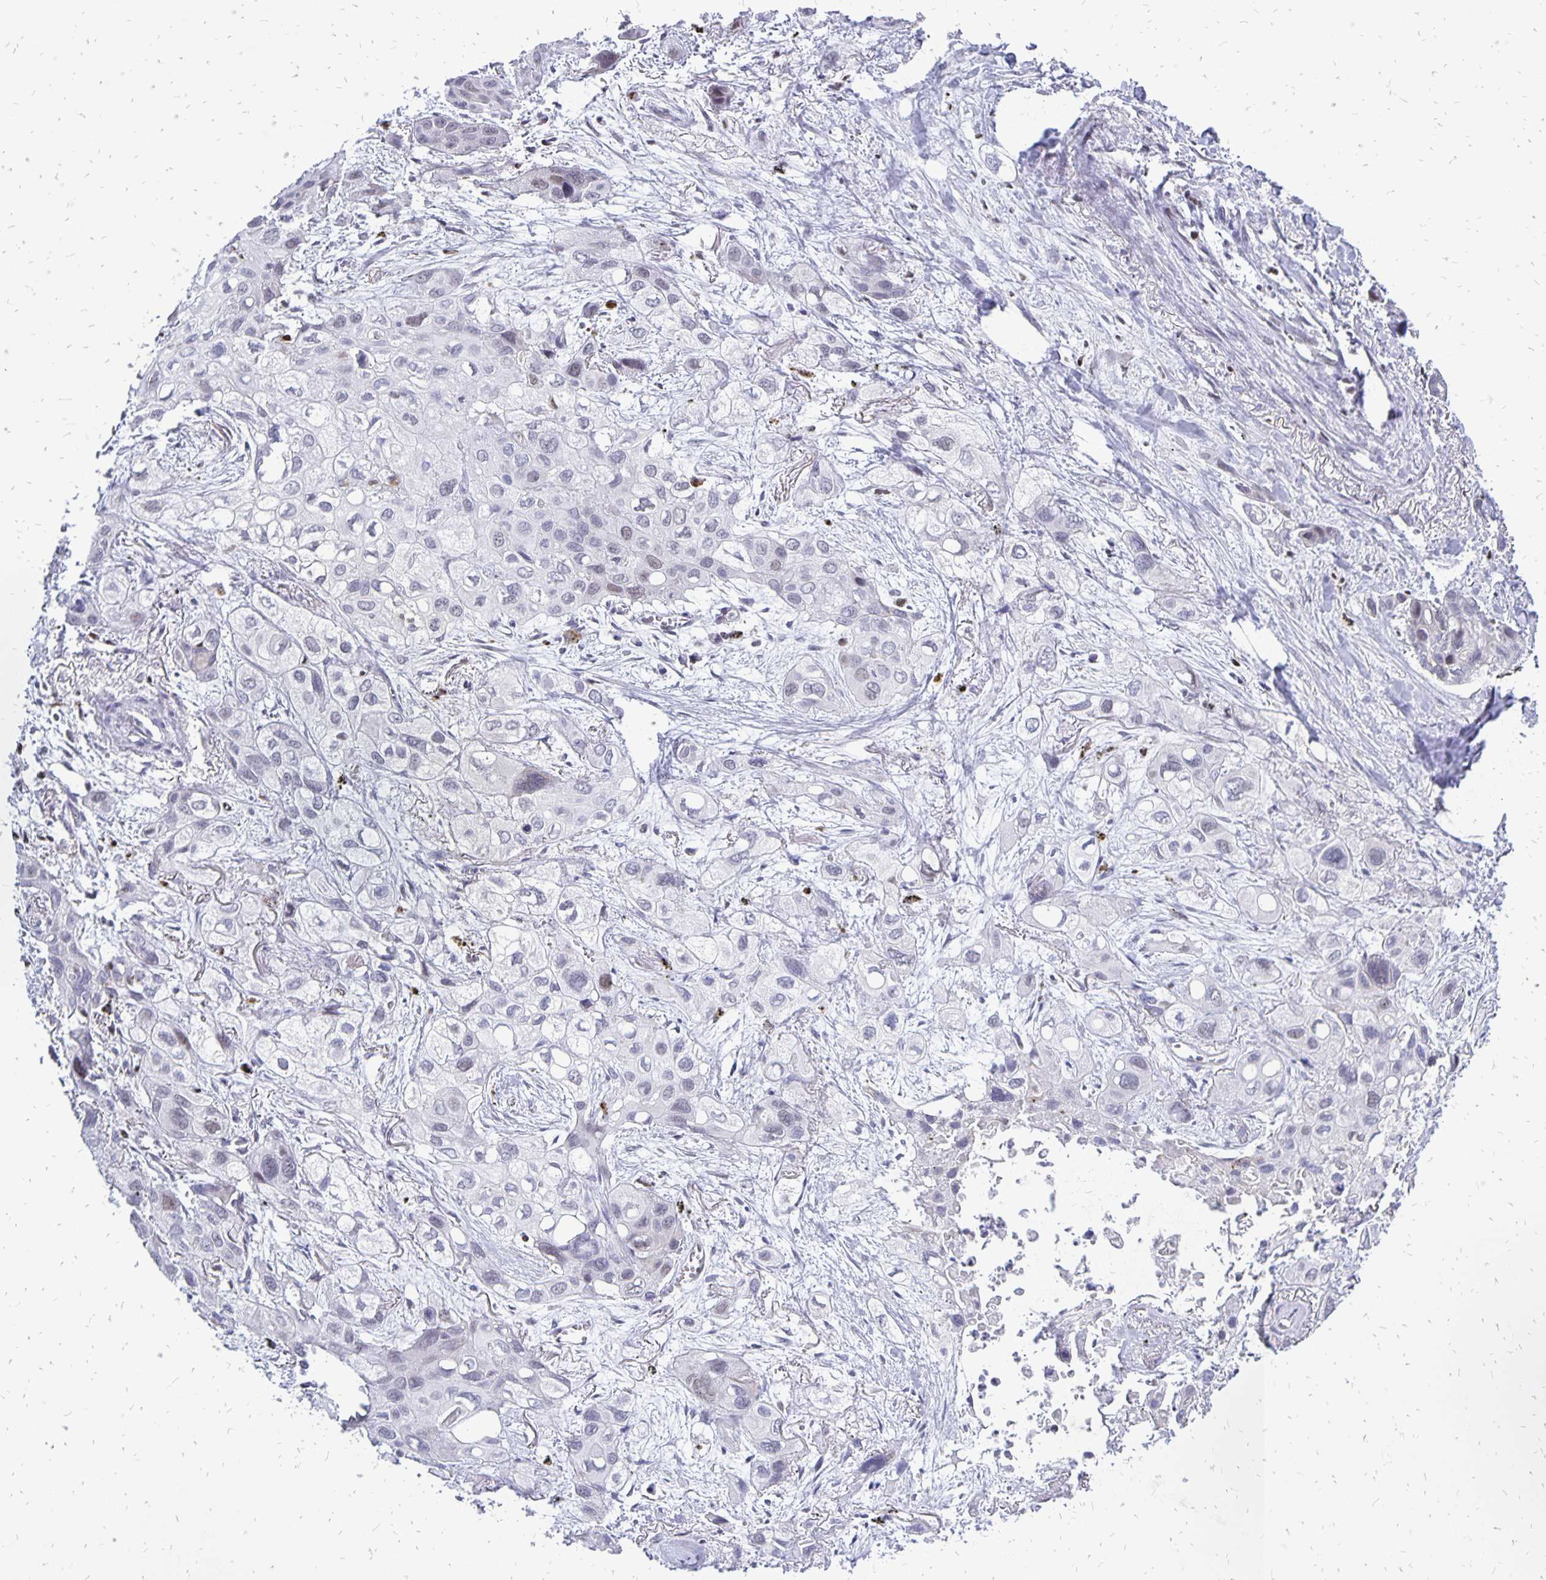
{"staining": {"intensity": "negative", "quantity": "none", "location": "none"}, "tissue": "lung cancer", "cell_type": "Tumor cells", "image_type": "cancer", "snomed": [{"axis": "morphology", "description": "Squamous cell carcinoma, NOS"}, {"axis": "morphology", "description": "Squamous cell carcinoma, metastatic, NOS"}, {"axis": "topography", "description": "Lung"}], "caption": "There is no significant expression in tumor cells of lung cancer (metastatic squamous cell carcinoma).", "gene": "DCK", "patient": {"sex": "male", "age": 59}}